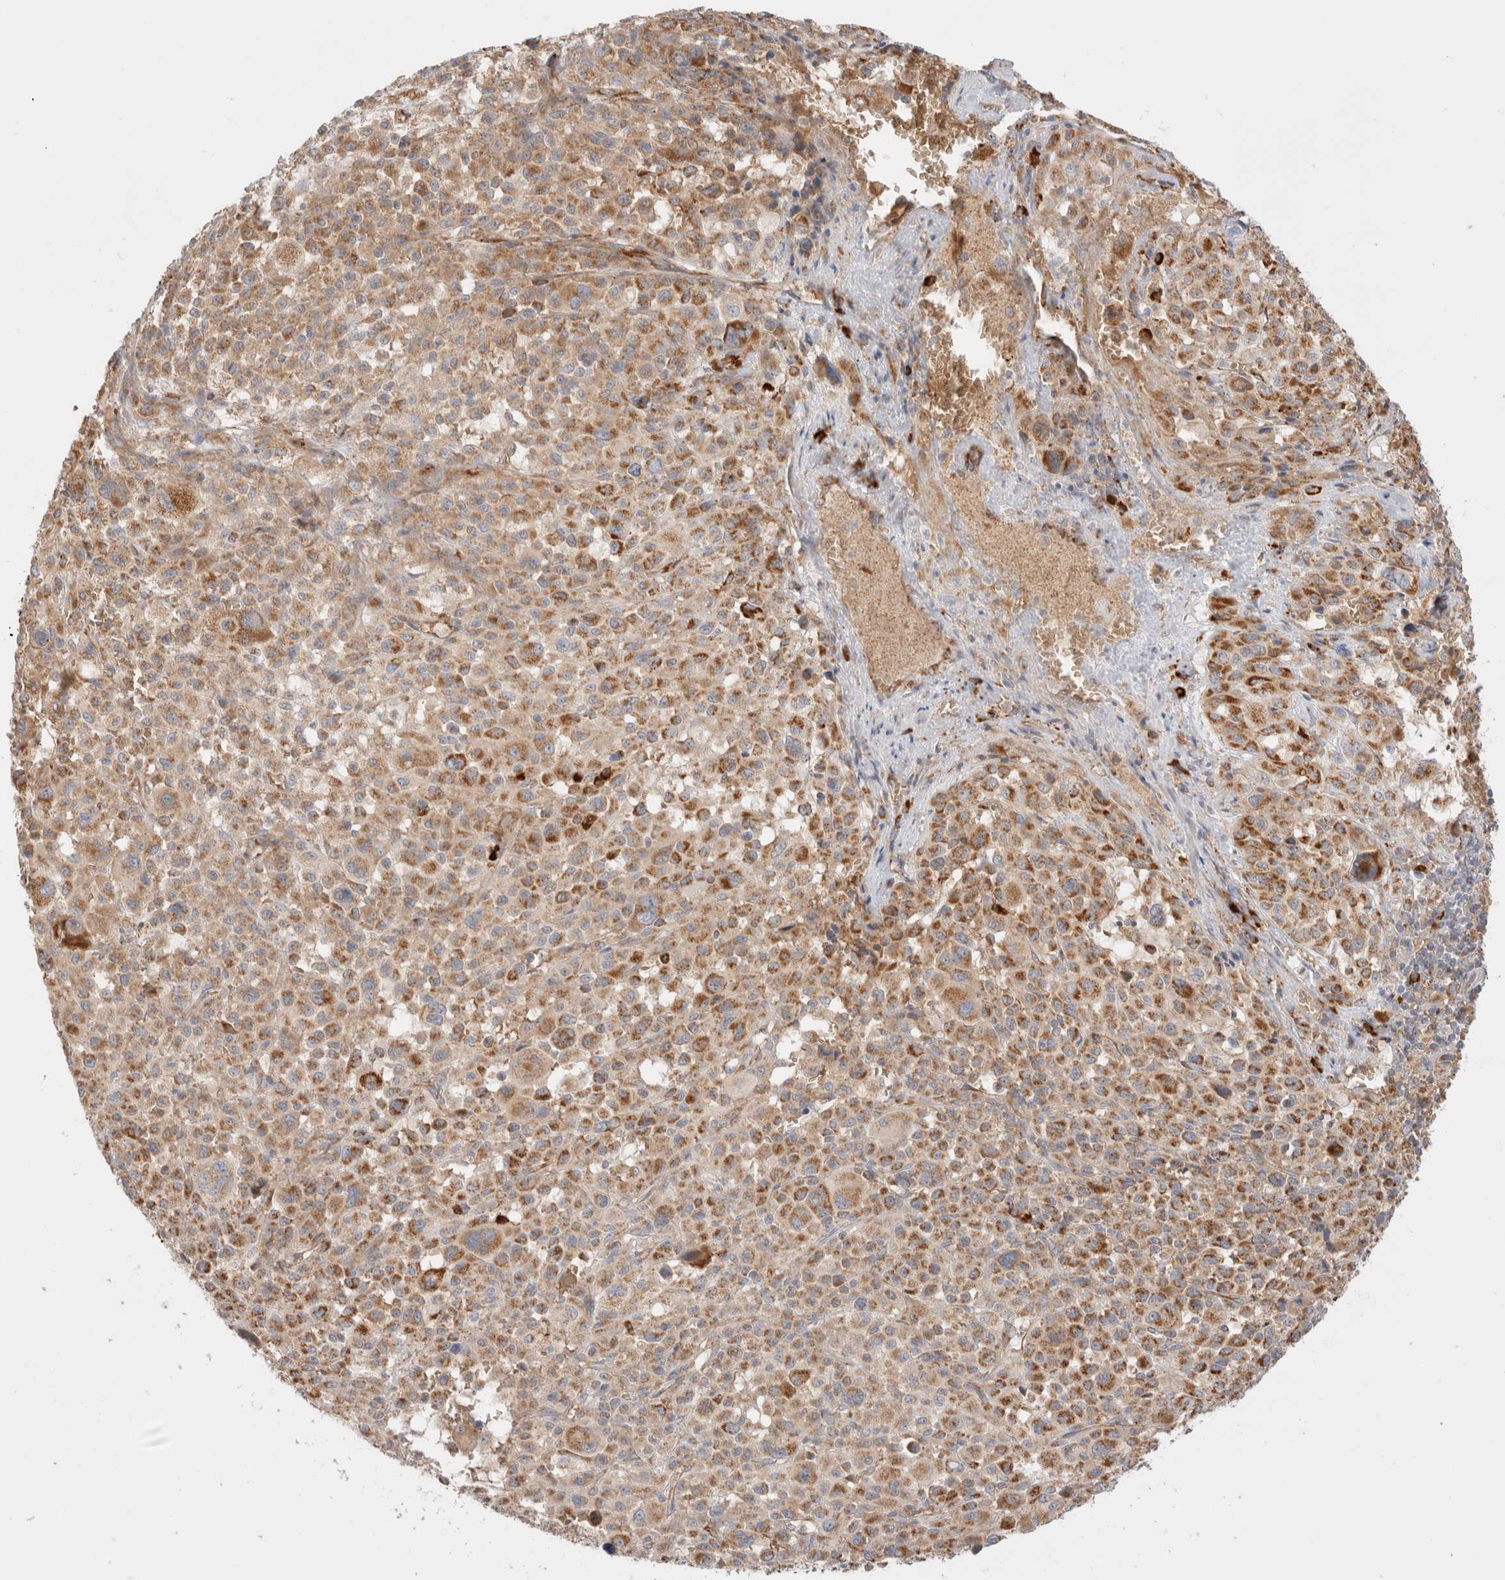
{"staining": {"intensity": "moderate", "quantity": ">75%", "location": "cytoplasmic/membranous"}, "tissue": "melanoma", "cell_type": "Tumor cells", "image_type": "cancer", "snomed": [{"axis": "morphology", "description": "Malignant melanoma, Metastatic site"}, {"axis": "topography", "description": "Skin"}], "caption": "Immunohistochemical staining of melanoma displays medium levels of moderate cytoplasmic/membranous staining in about >75% of tumor cells.", "gene": "UTS2B", "patient": {"sex": "female", "age": 74}}